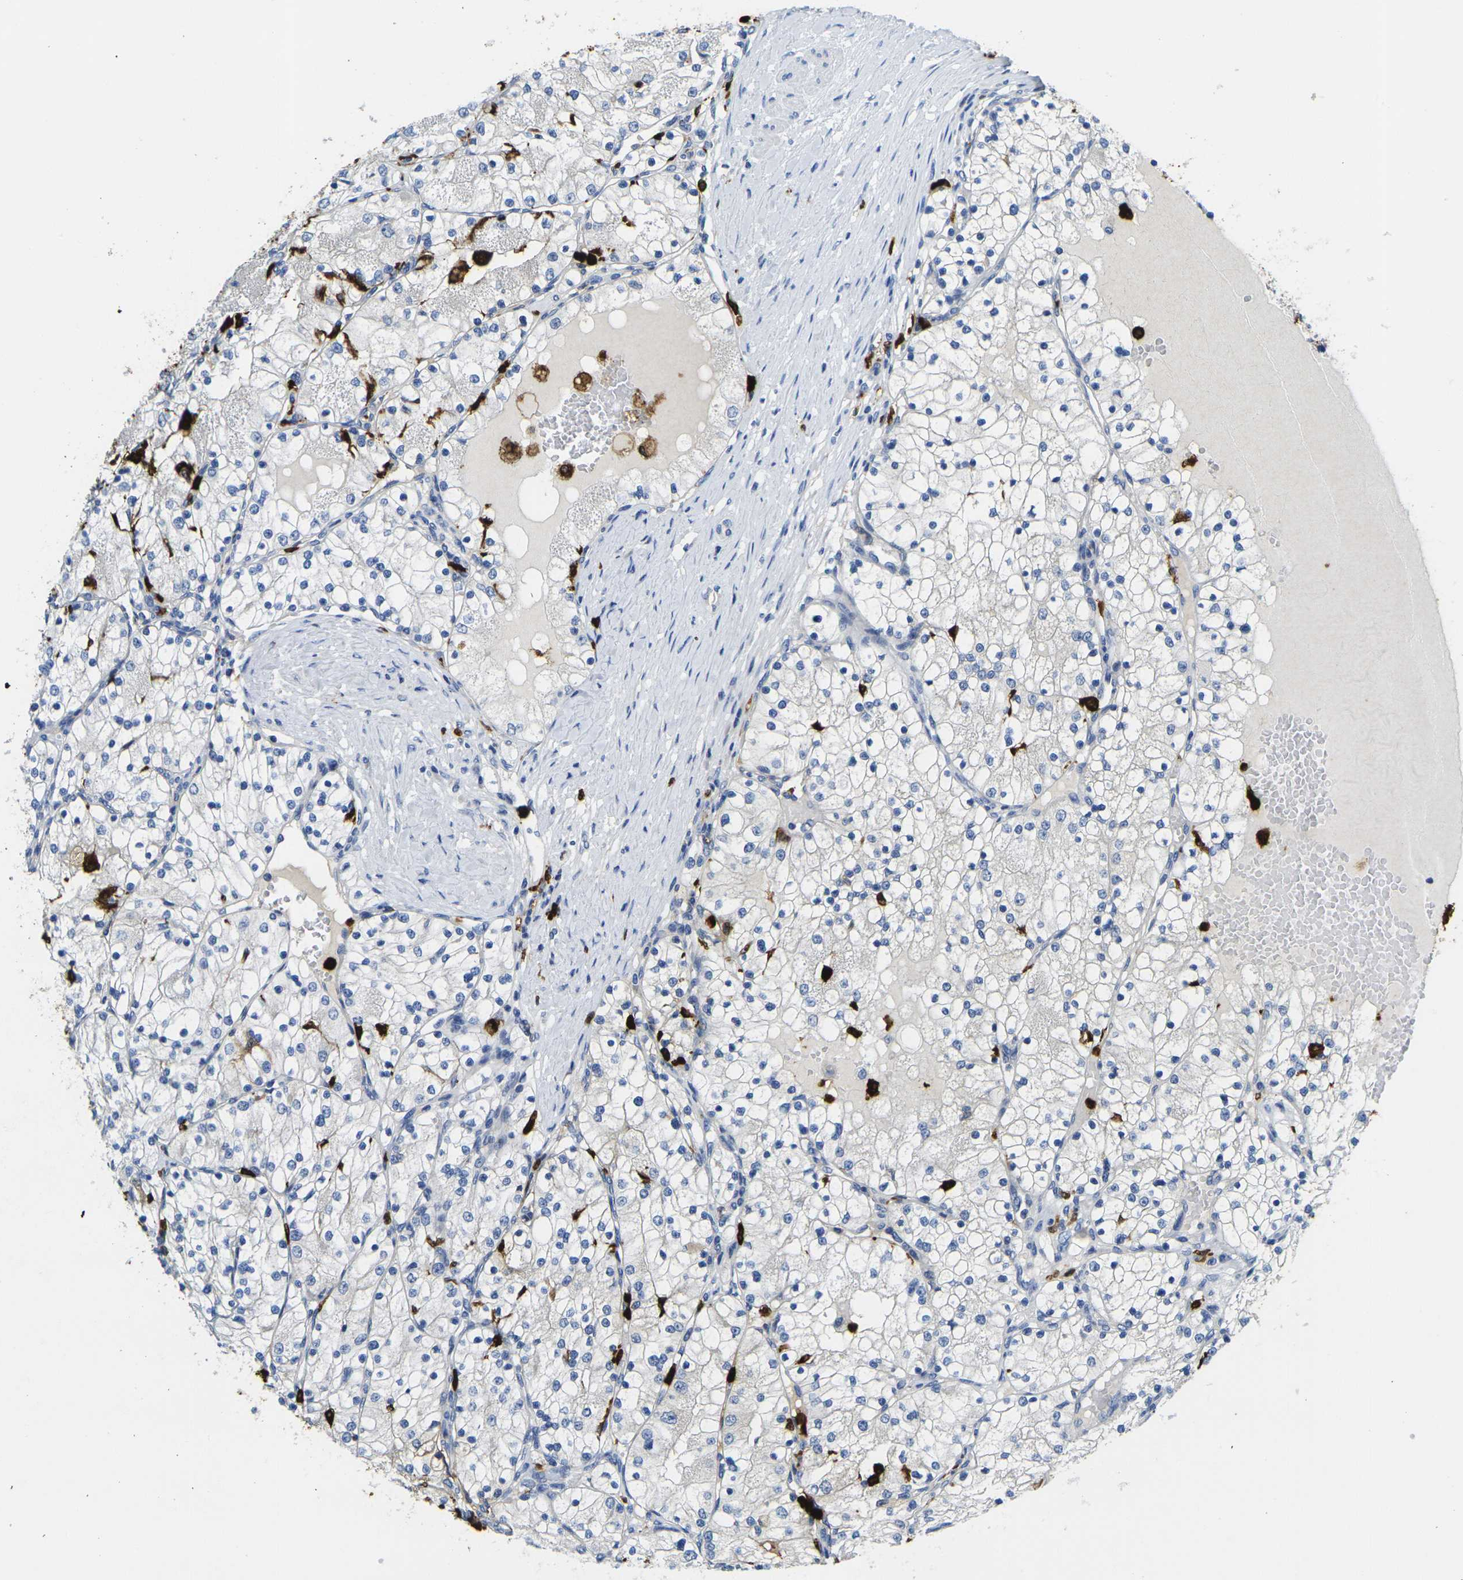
{"staining": {"intensity": "negative", "quantity": "none", "location": "none"}, "tissue": "renal cancer", "cell_type": "Tumor cells", "image_type": "cancer", "snomed": [{"axis": "morphology", "description": "Adenocarcinoma, NOS"}, {"axis": "topography", "description": "Kidney"}], "caption": "The image shows no staining of tumor cells in renal adenocarcinoma. Brightfield microscopy of immunohistochemistry stained with DAB (brown) and hematoxylin (blue), captured at high magnification.", "gene": "S100A9", "patient": {"sex": "male", "age": 68}}